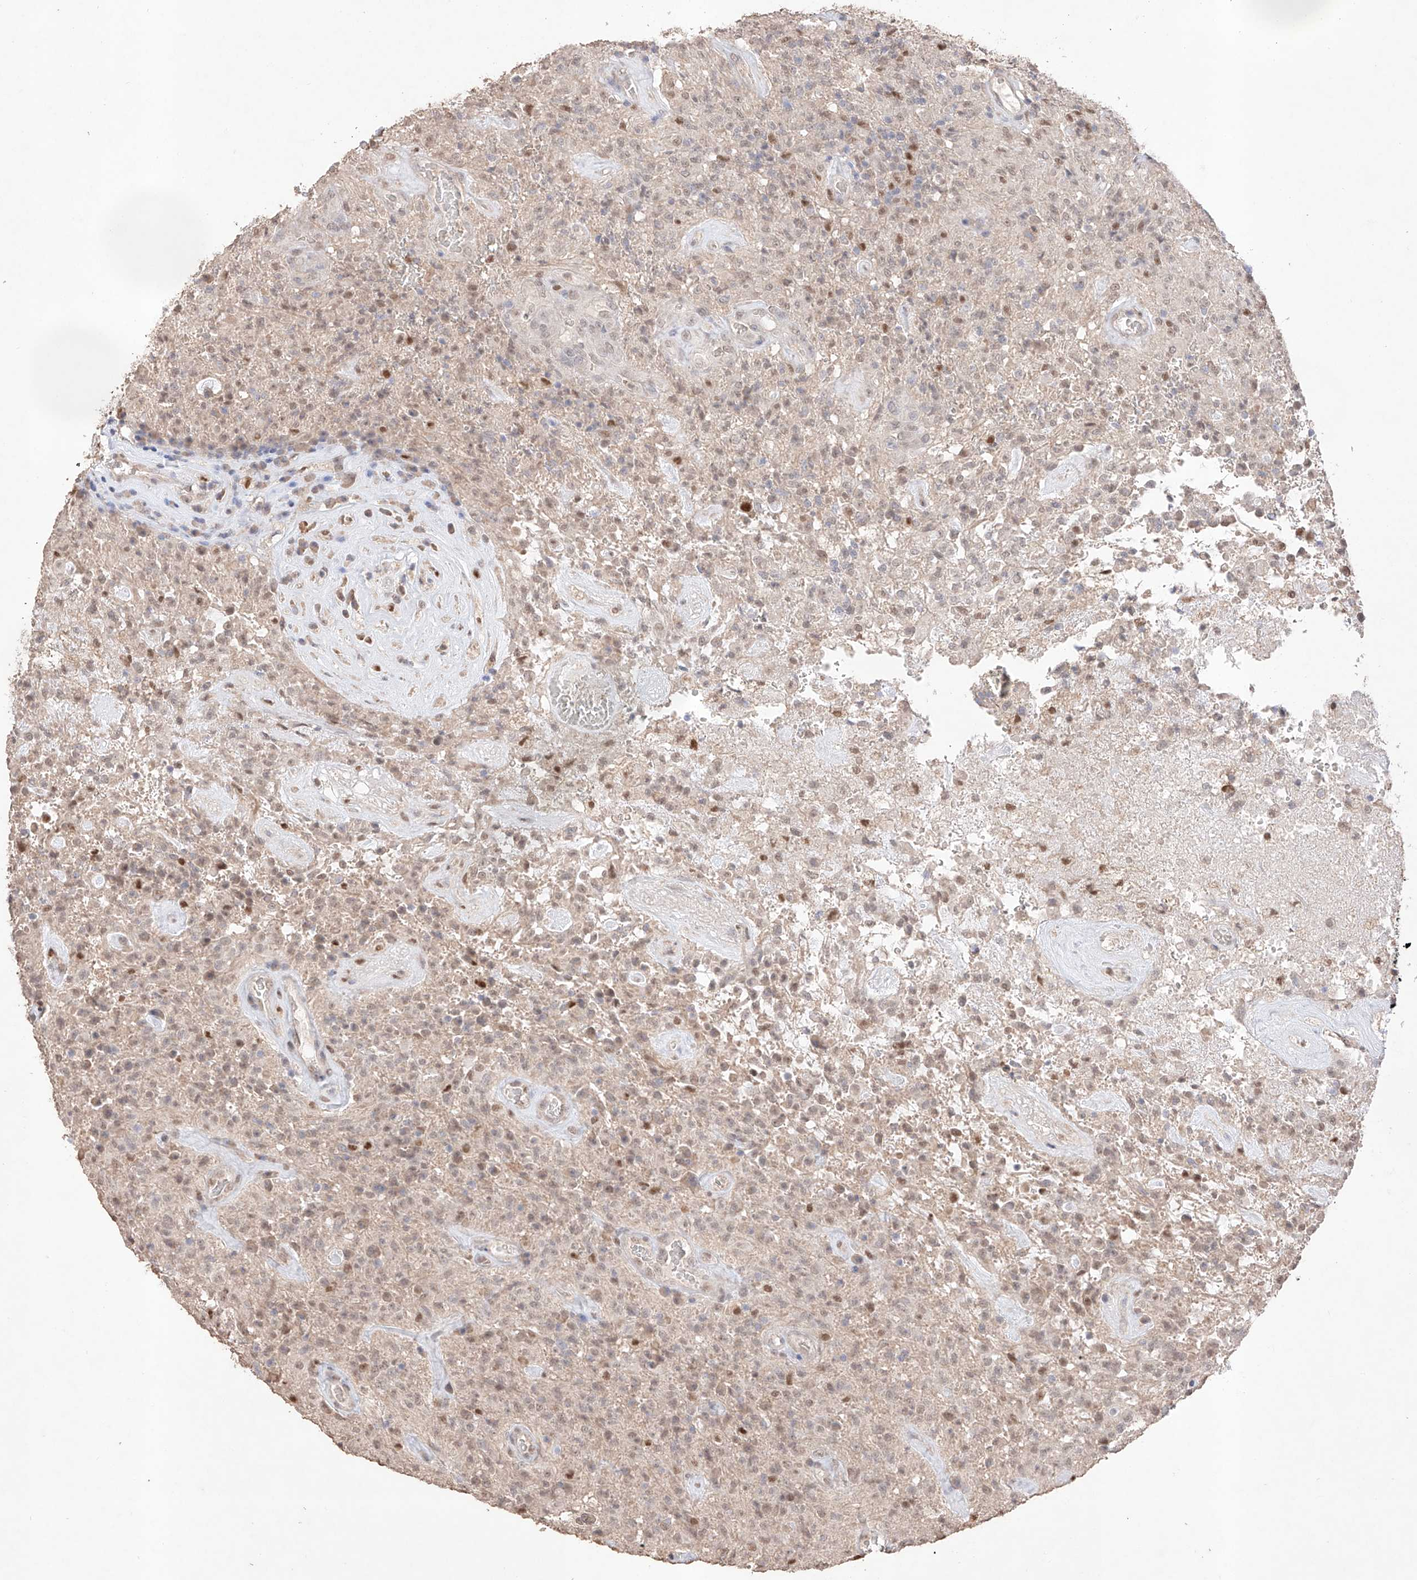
{"staining": {"intensity": "weak", "quantity": "25%-75%", "location": "nuclear"}, "tissue": "glioma", "cell_type": "Tumor cells", "image_type": "cancer", "snomed": [{"axis": "morphology", "description": "Glioma, malignant, High grade"}, {"axis": "topography", "description": "Brain"}], "caption": "IHC (DAB (3,3'-diaminobenzidine)) staining of glioma exhibits weak nuclear protein staining in about 25%-75% of tumor cells. The protein of interest is shown in brown color, while the nuclei are stained blue.", "gene": "APIP", "patient": {"sex": "female", "age": 57}}